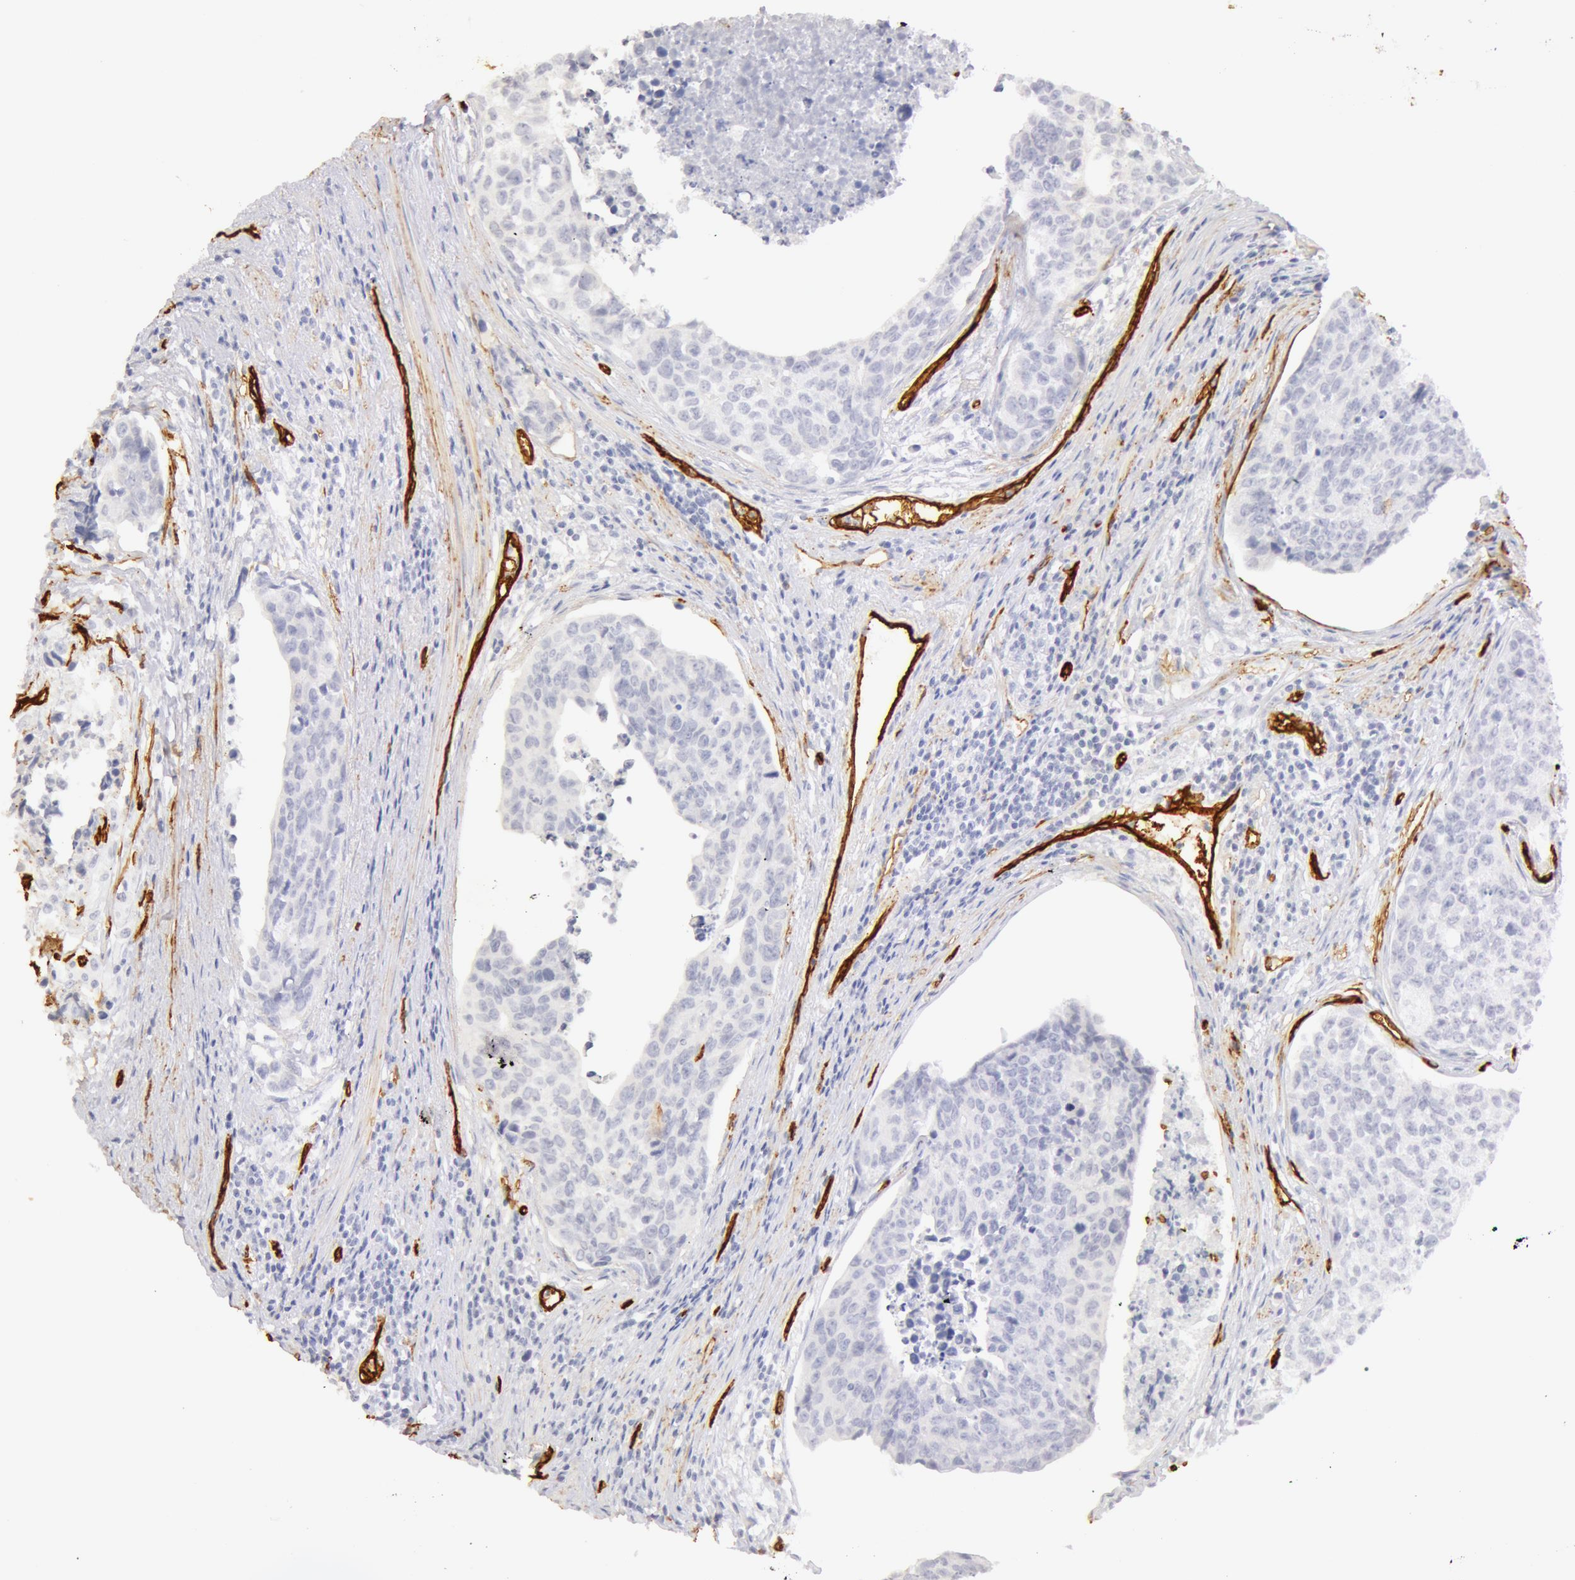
{"staining": {"intensity": "negative", "quantity": "none", "location": "none"}, "tissue": "urothelial cancer", "cell_type": "Tumor cells", "image_type": "cancer", "snomed": [{"axis": "morphology", "description": "Urothelial carcinoma, High grade"}, {"axis": "topography", "description": "Urinary bladder"}], "caption": "Immunohistochemistry image of neoplastic tissue: high-grade urothelial carcinoma stained with DAB reveals no significant protein staining in tumor cells. (DAB immunohistochemistry (IHC), high magnification).", "gene": "AQP1", "patient": {"sex": "male", "age": 81}}